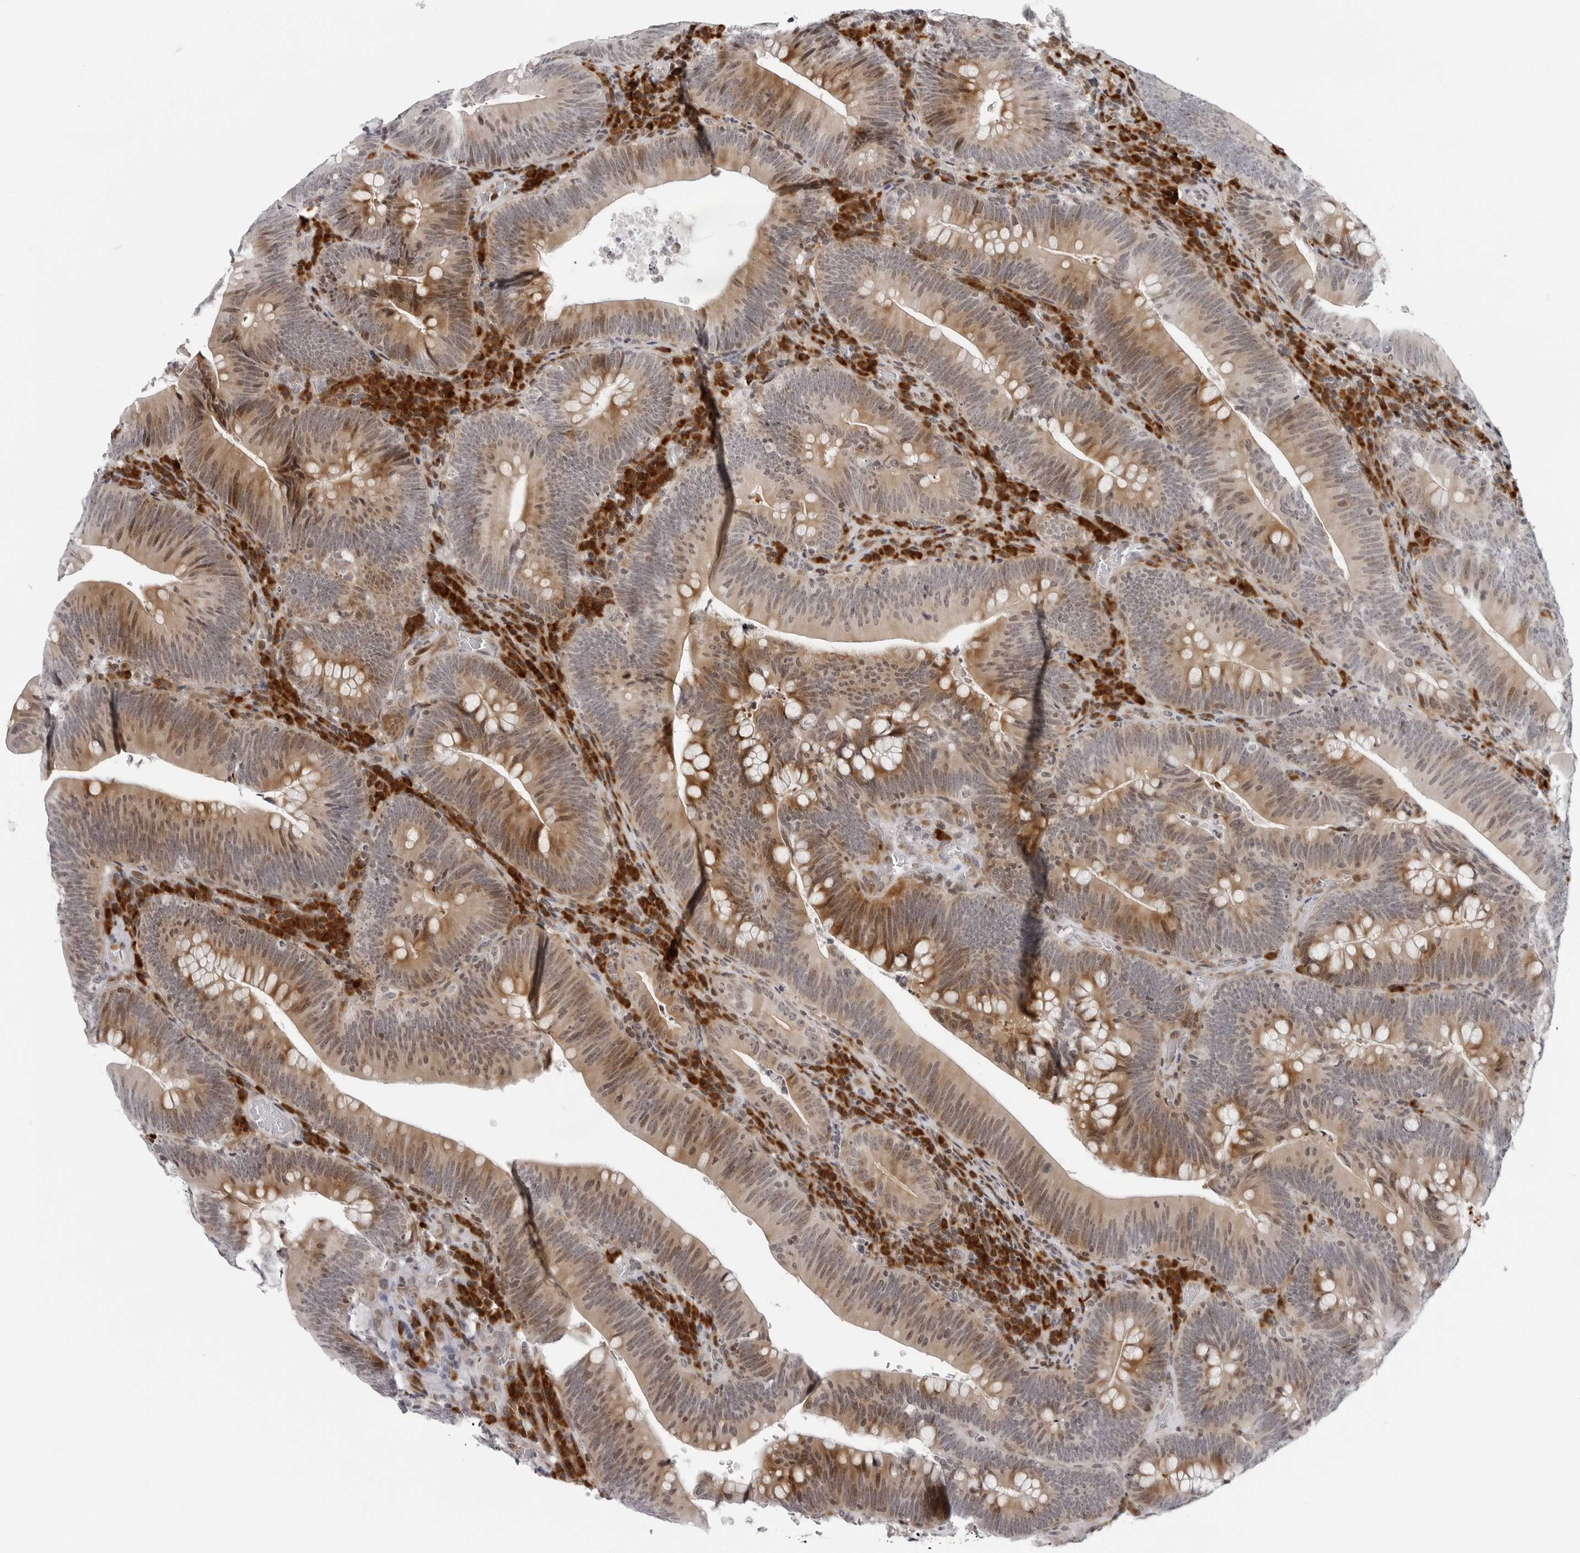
{"staining": {"intensity": "moderate", "quantity": ">75%", "location": "cytoplasmic/membranous,nuclear"}, "tissue": "colorectal cancer", "cell_type": "Tumor cells", "image_type": "cancer", "snomed": [{"axis": "morphology", "description": "Normal tissue, NOS"}, {"axis": "topography", "description": "Colon"}], "caption": "Immunohistochemical staining of colorectal cancer reveals moderate cytoplasmic/membranous and nuclear protein expression in approximately >75% of tumor cells.", "gene": "PIP4K2C", "patient": {"sex": "female", "age": 82}}